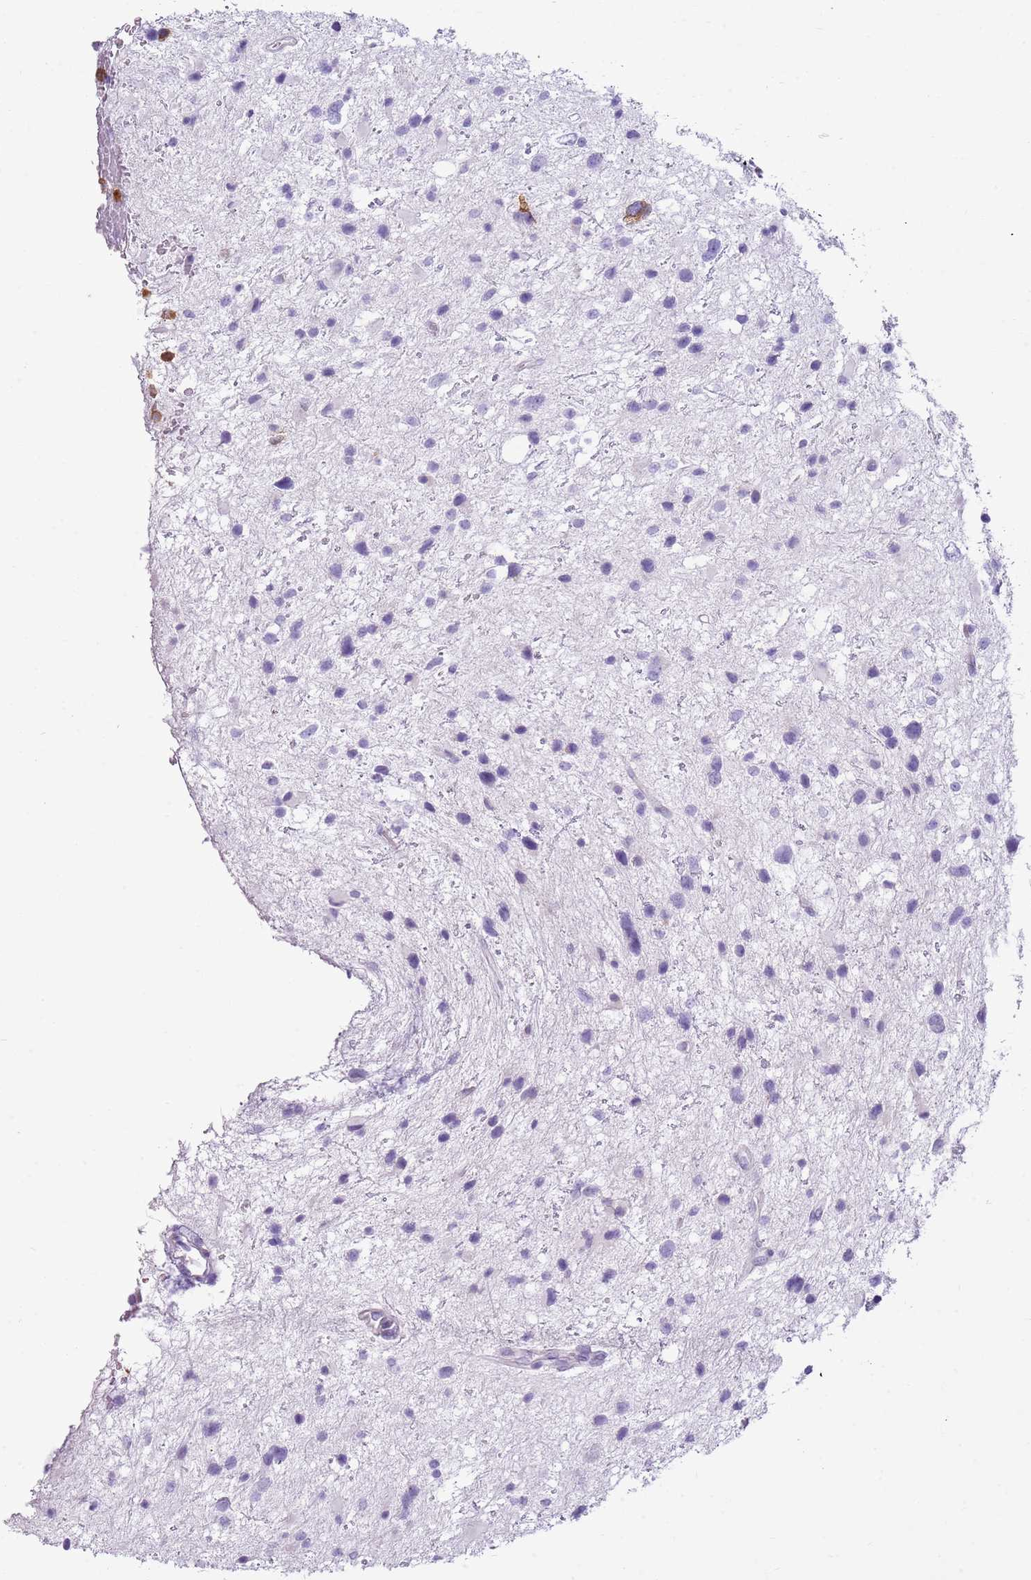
{"staining": {"intensity": "negative", "quantity": "none", "location": "none"}, "tissue": "glioma", "cell_type": "Tumor cells", "image_type": "cancer", "snomed": [{"axis": "morphology", "description": "Glioma, malignant, Low grade"}, {"axis": "topography", "description": "Brain"}], "caption": "A micrograph of glioma stained for a protein reveals no brown staining in tumor cells. (DAB IHC with hematoxylin counter stain).", "gene": "CD177", "patient": {"sex": "female", "age": 32}}